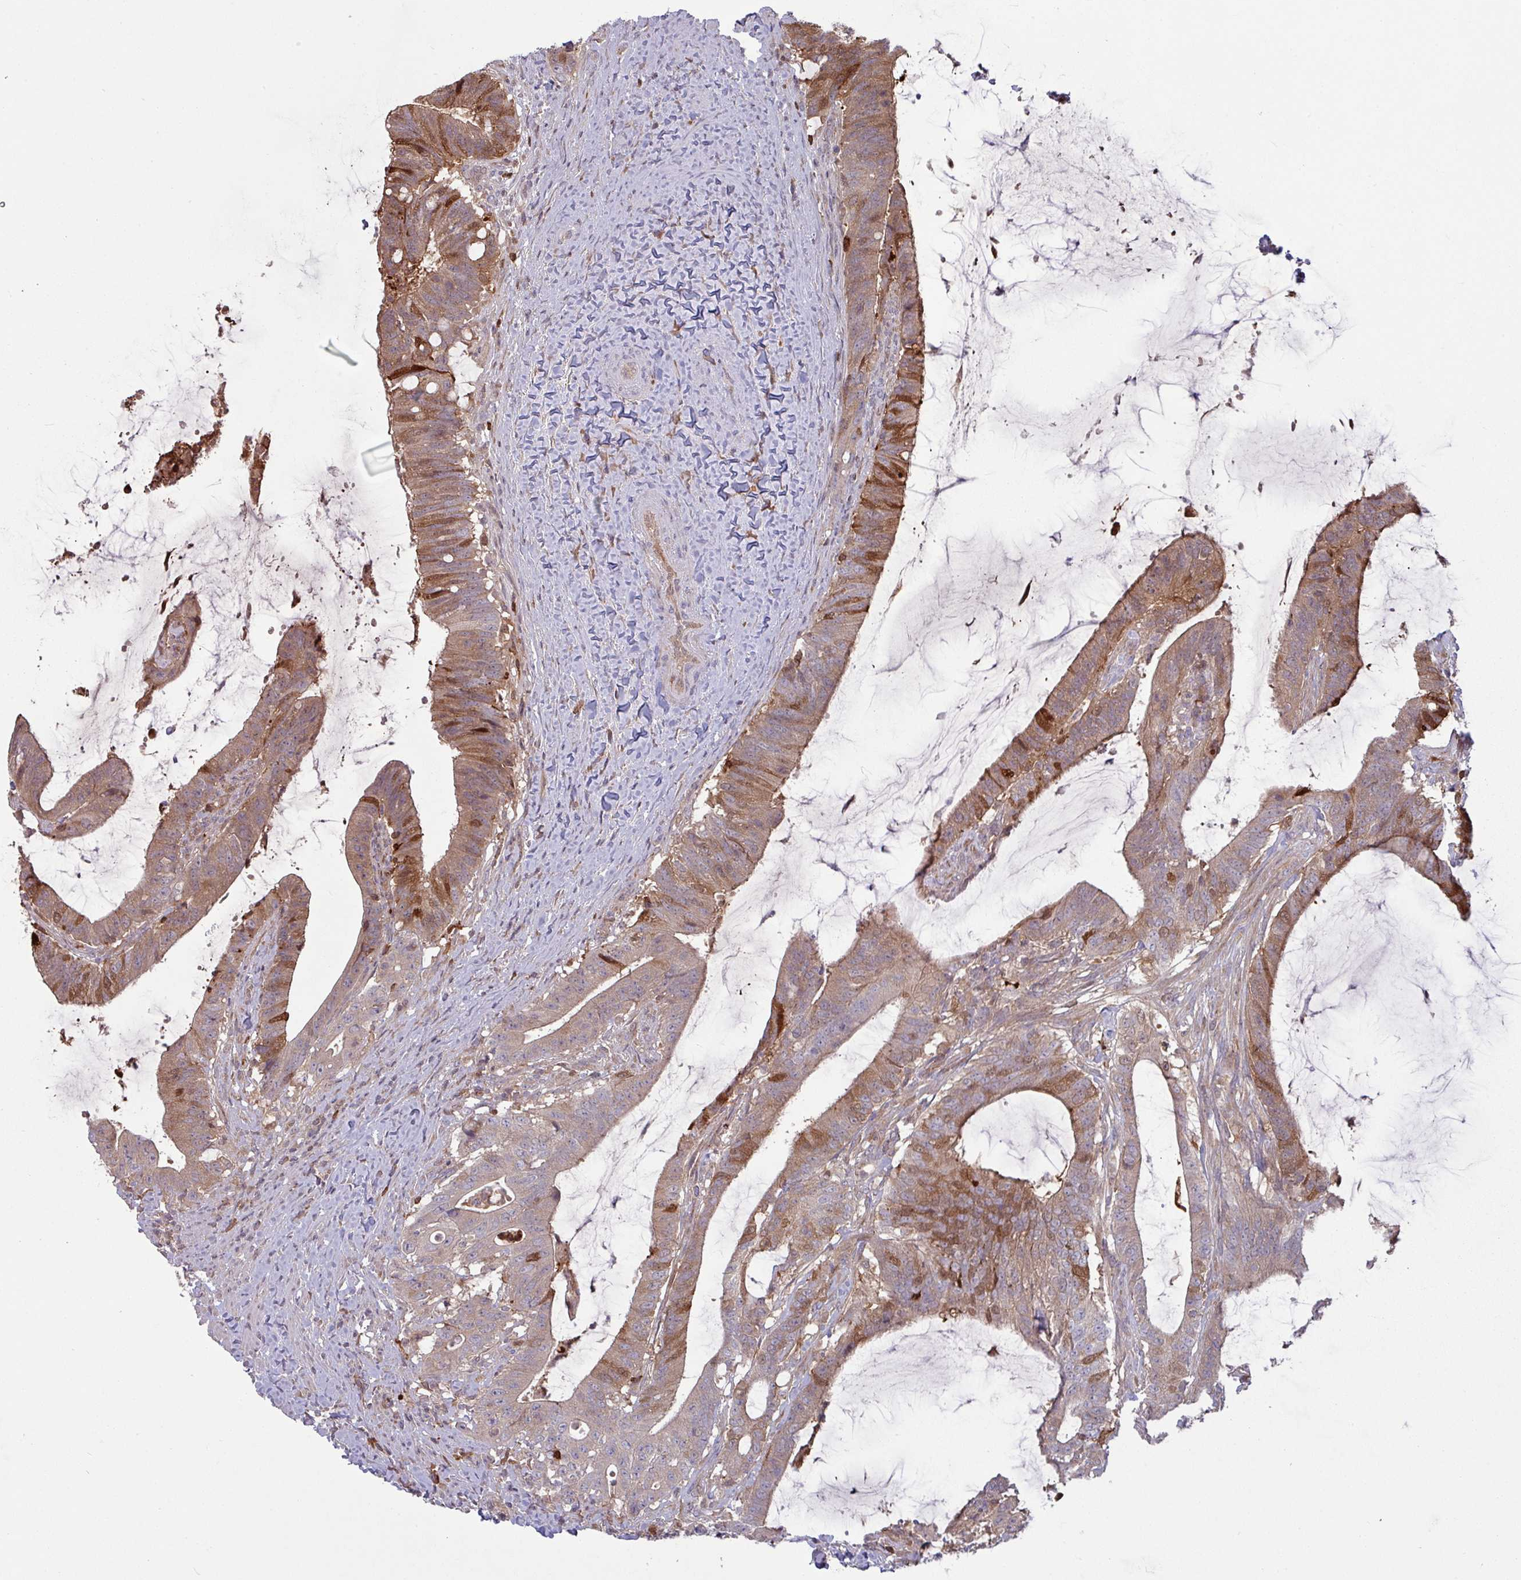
{"staining": {"intensity": "moderate", "quantity": ">75%", "location": "cytoplasmic/membranous"}, "tissue": "colorectal cancer", "cell_type": "Tumor cells", "image_type": "cancer", "snomed": [{"axis": "morphology", "description": "Adenocarcinoma, NOS"}, {"axis": "topography", "description": "Colon"}], "caption": "DAB (3,3'-diaminobenzidine) immunohistochemical staining of human colorectal adenocarcinoma displays moderate cytoplasmic/membranous protein expression in approximately >75% of tumor cells.", "gene": "SEC61G", "patient": {"sex": "female", "age": 43}}